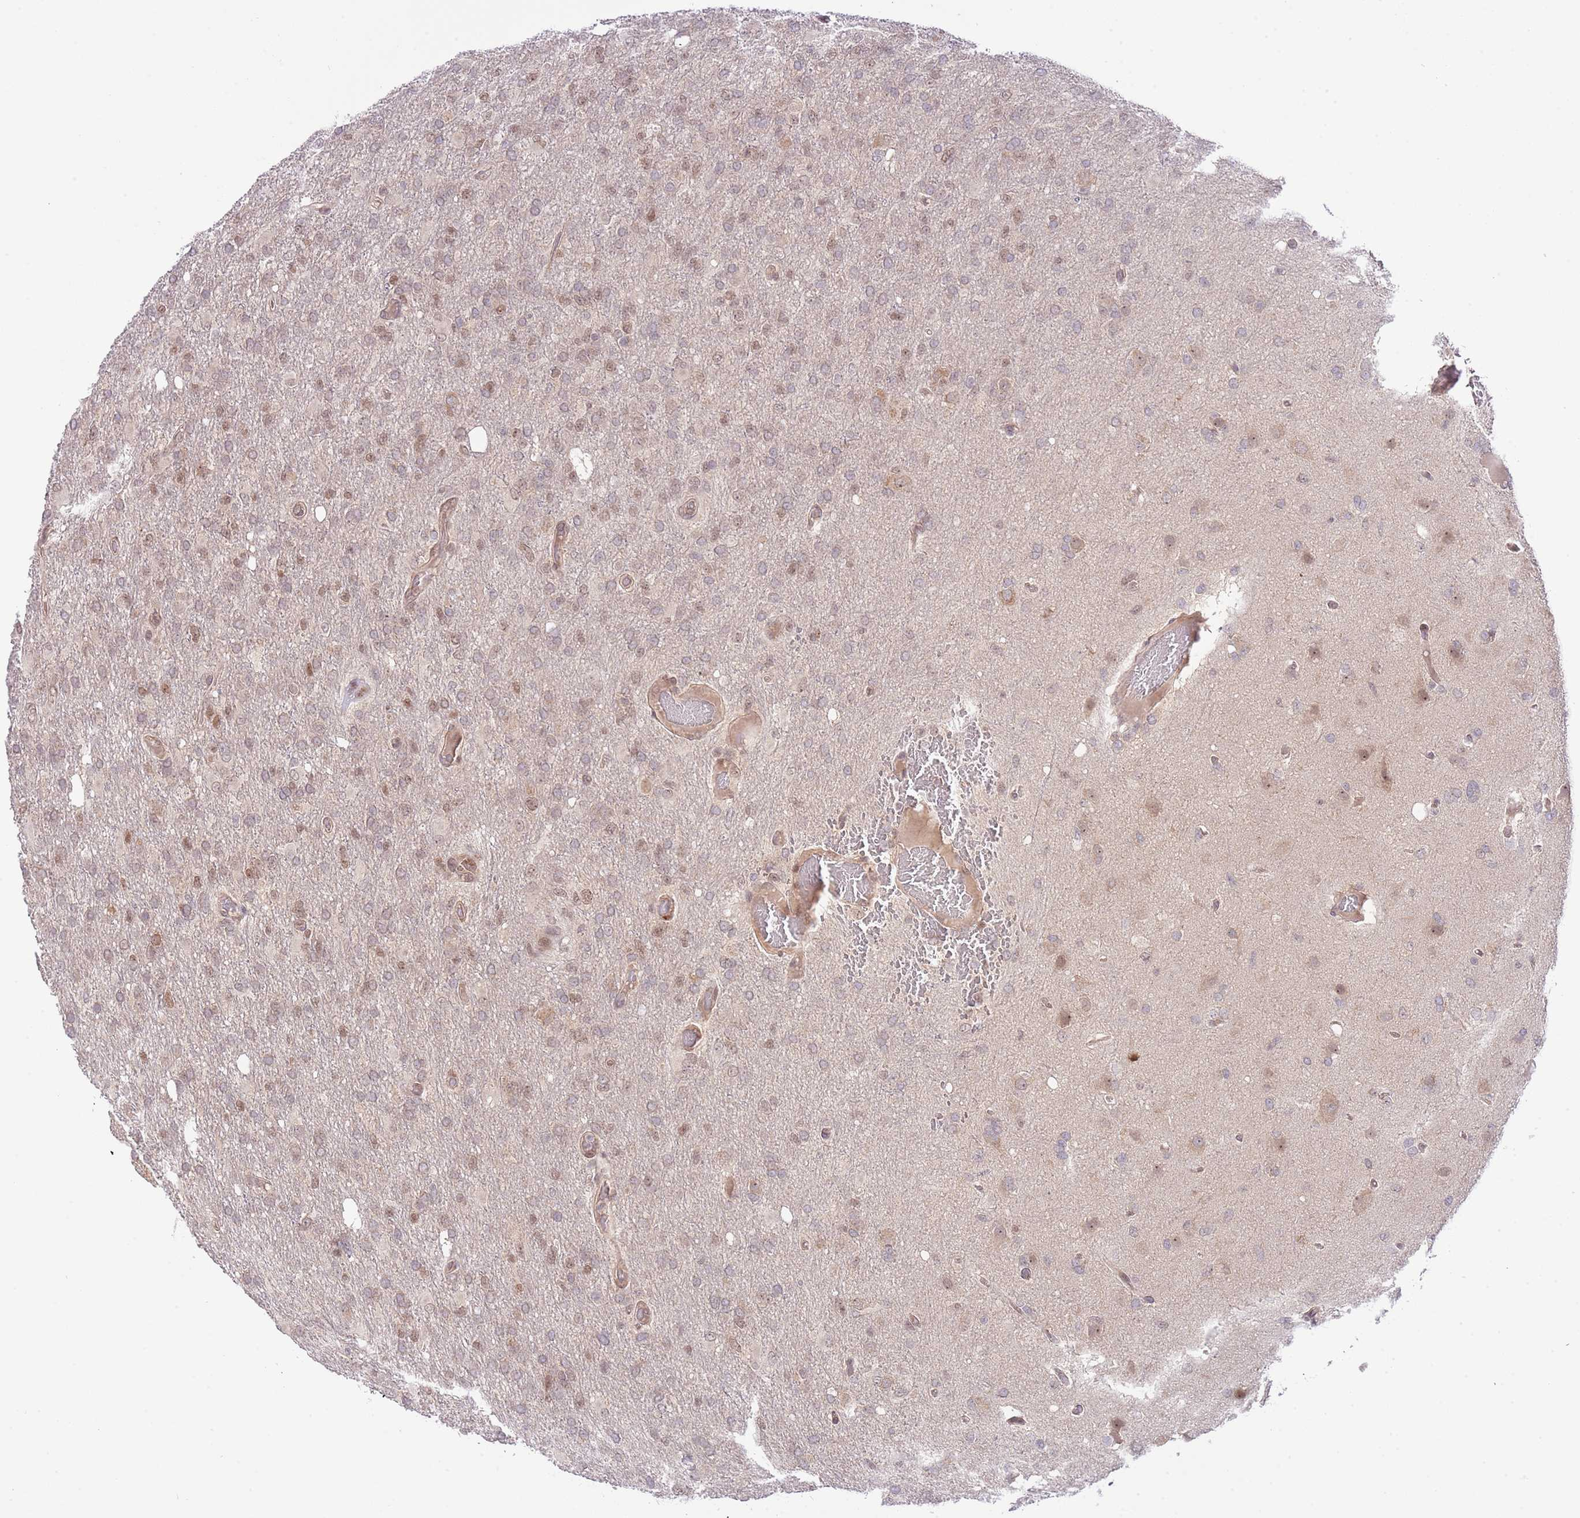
{"staining": {"intensity": "moderate", "quantity": ">75%", "location": "cytoplasmic/membranous,nuclear"}, "tissue": "glioma", "cell_type": "Tumor cells", "image_type": "cancer", "snomed": [{"axis": "morphology", "description": "Glioma, malignant, High grade"}, {"axis": "topography", "description": "Brain"}], "caption": "This is a photomicrograph of immunohistochemistry staining of glioma, which shows moderate staining in the cytoplasmic/membranous and nuclear of tumor cells.", "gene": "CHD1", "patient": {"sex": "female", "age": 74}}